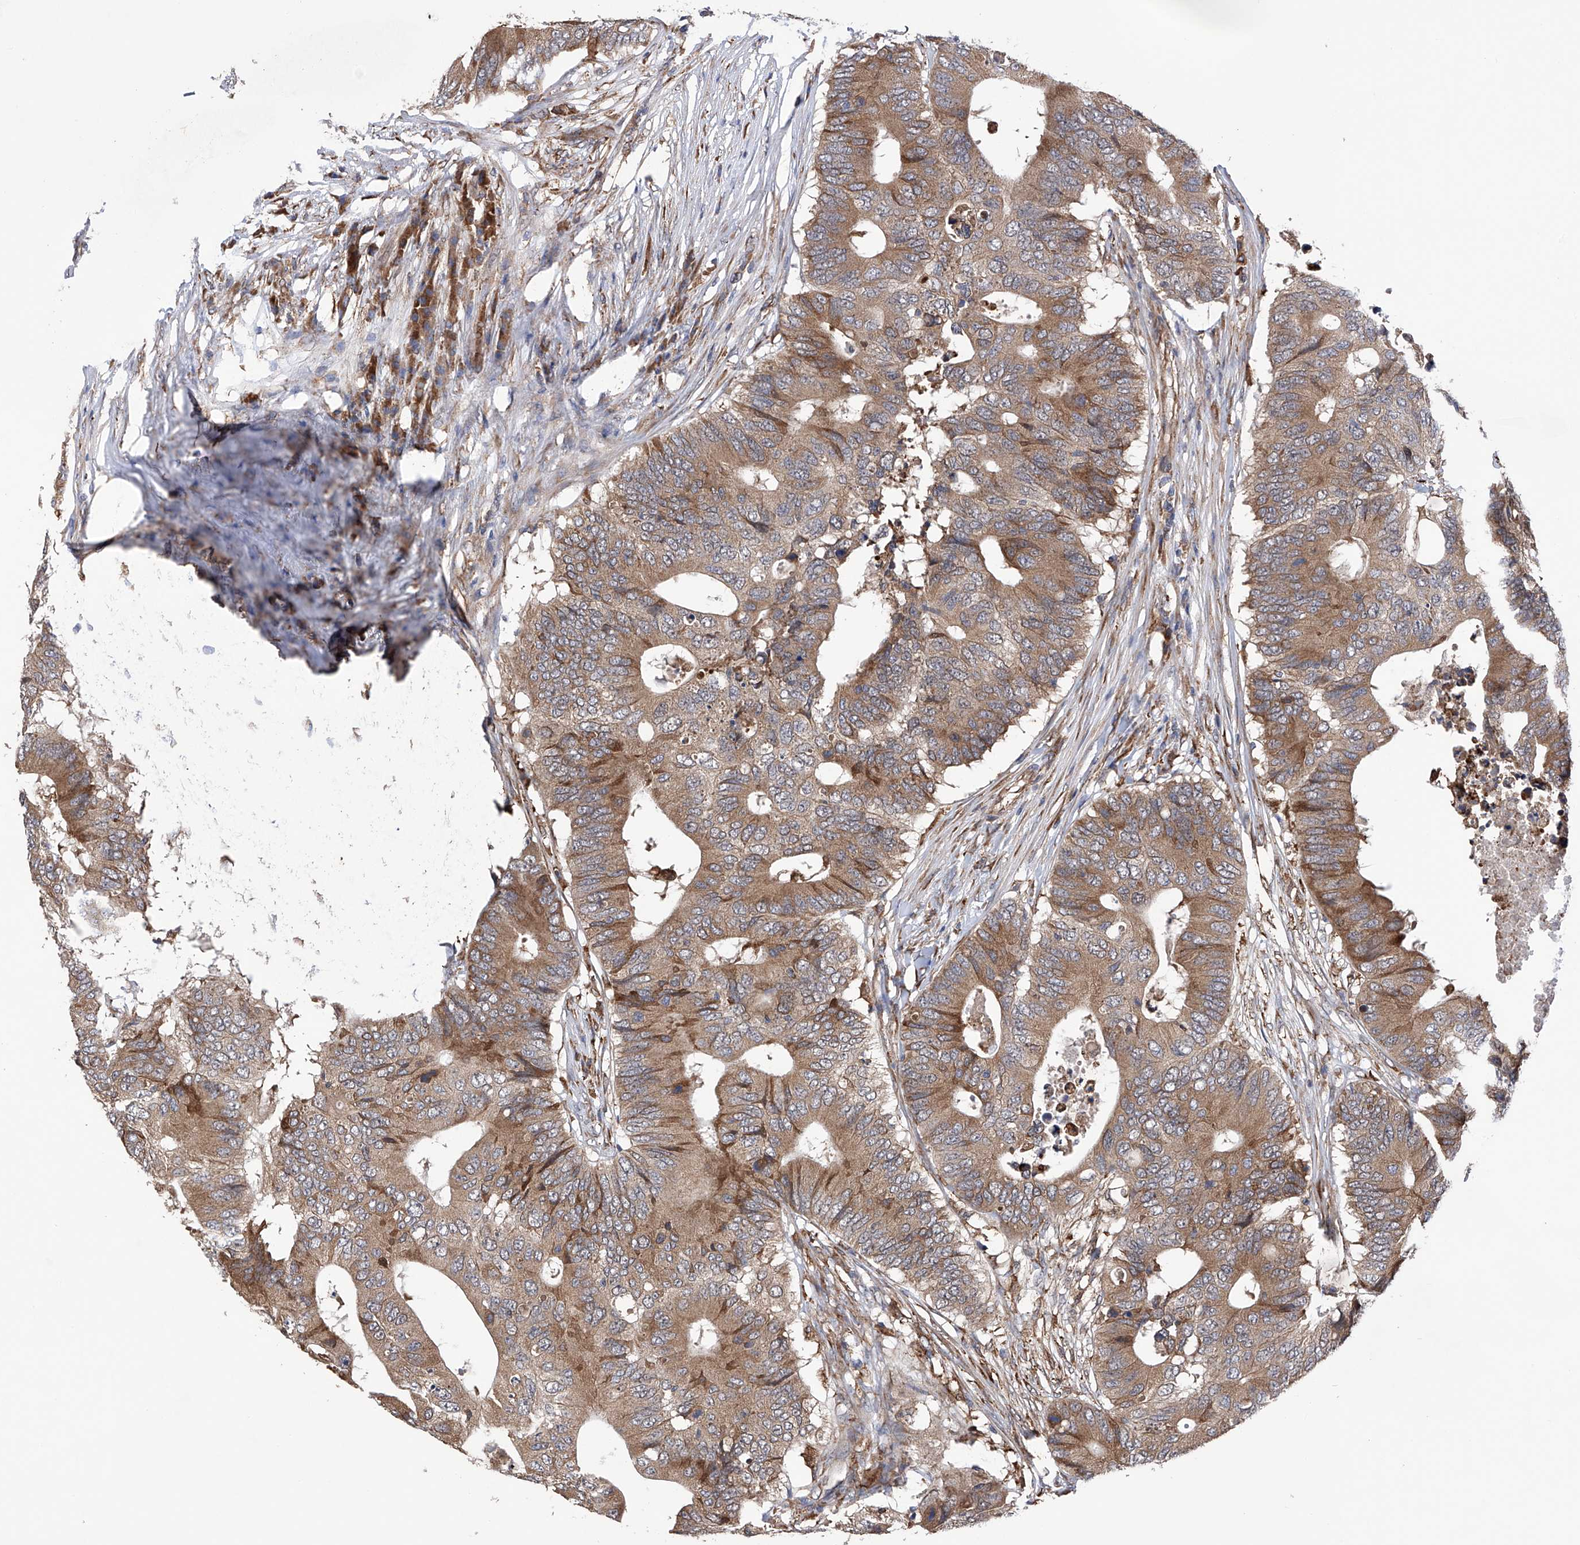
{"staining": {"intensity": "moderate", "quantity": ">75%", "location": "cytoplasmic/membranous"}, "tissue": "colorectal cancer", "cell_type": "Tumor cells", "image_type": "cancer", "snomed": [{"axis": "morphology", "description": "Adenocarcinoma, NOS"}, {"axis": "topography", "description": "Colon"}], "caption": "Colorectal adenocarcinoma was stained to show a protein in brown. There is medium levels of moderate cytoplasmic/membranous staining in approximately >75% of tumor cells.", "gene": "DNAH8", "patient": {"sex": "male", "age": 71}}